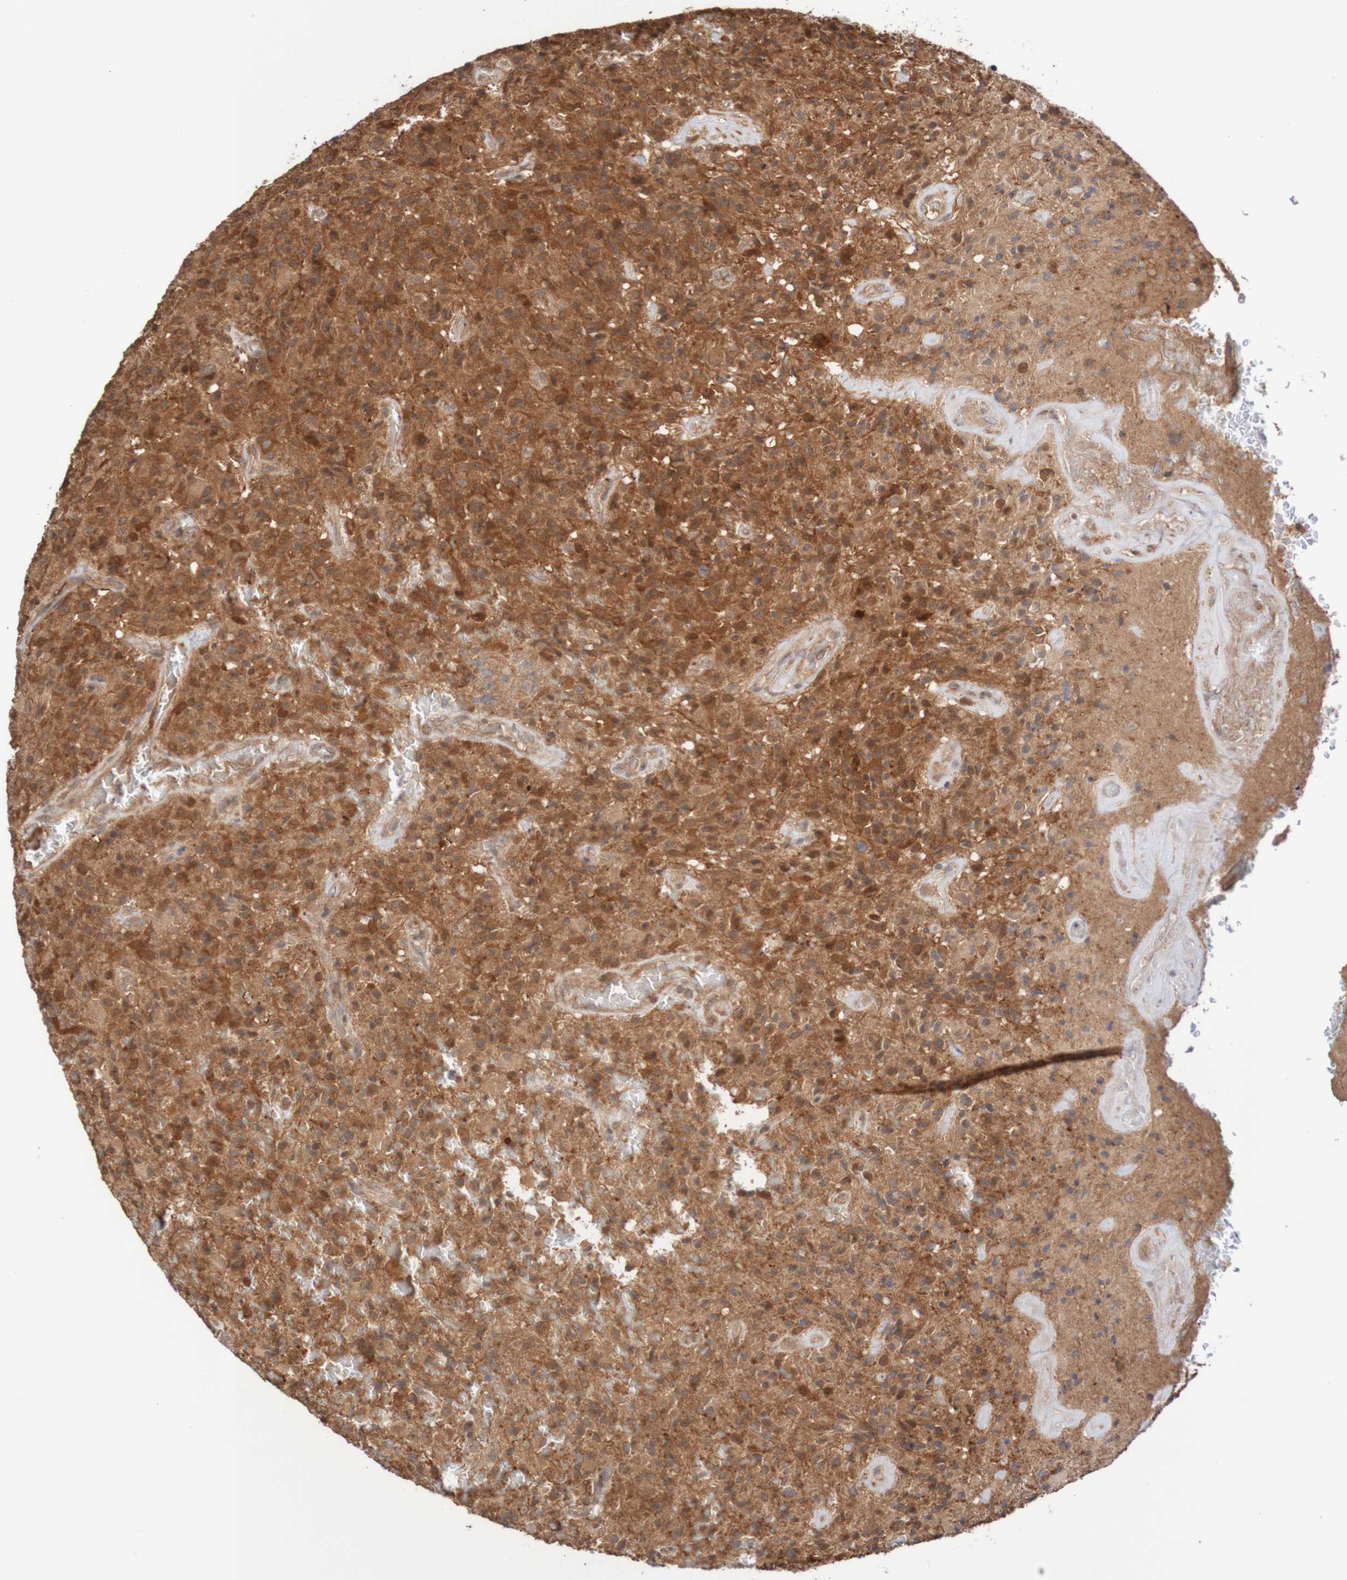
{"staining": {"intensity": "moderate", "quantity": "25%-75%", "location": "cytoplasmic/membranous"}, "tissue": "glioma", "cell_type": "Tumor cells", "image_type": "cancer", "snomed": [{"axis": "morphology", "description": "Glioma, malignant, High grade"}, {"axis": "topography", "description": "Brain"}], "caption": "Approximately 25%-75% of tumor cells in human glioma reveal moderate cytoplasmic/membranous protein staining as visualized by brown immunohistochemical staining.", "gene": "PHPT1", "patient": {"sex": "male", "age": 71}}